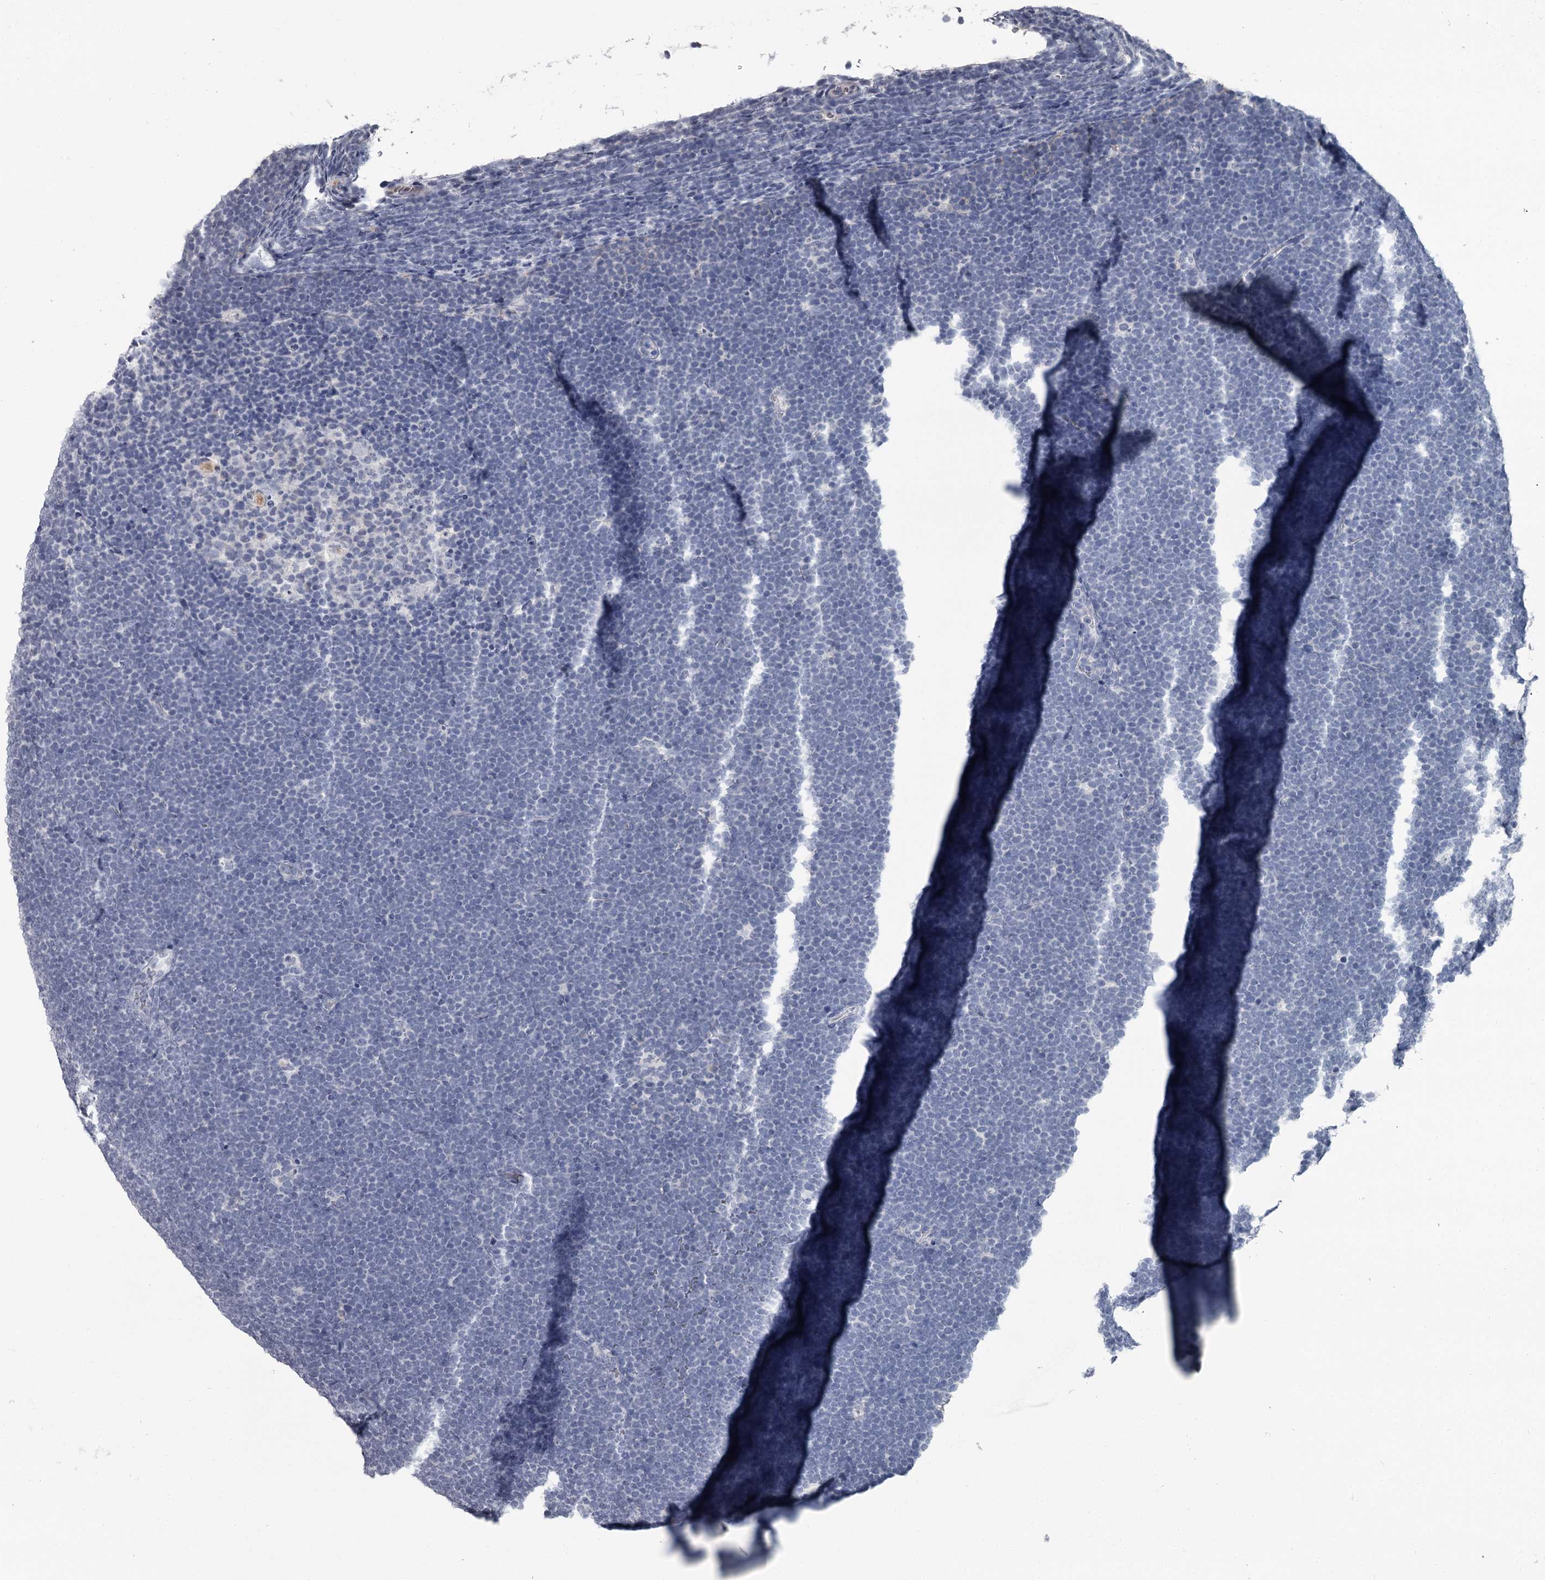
{"staining": {"intensity": "negative", "quantity": "none", "location": "none"}, "tissue": "lymphoma", "cell_type": "Tumor cells", "image_type": "cancer", "snomed": [{"axis": "morphology", "description": "Malignant lymphoma, non-Hodgkin's type, High grade"}, {"axis": "topography", "description": "Lymph node"}], "caption": "DAB immunohistochemical staining of lymphoma displays no significant positivity in tumor cells. The staining was performed using DAB to visualize the protein expression in brown, while the nuclei were stained in blue with hematoxylin (Magnification: 20x).", "gene": "DAO", "patient": {"sex": "male", "age": 13}}